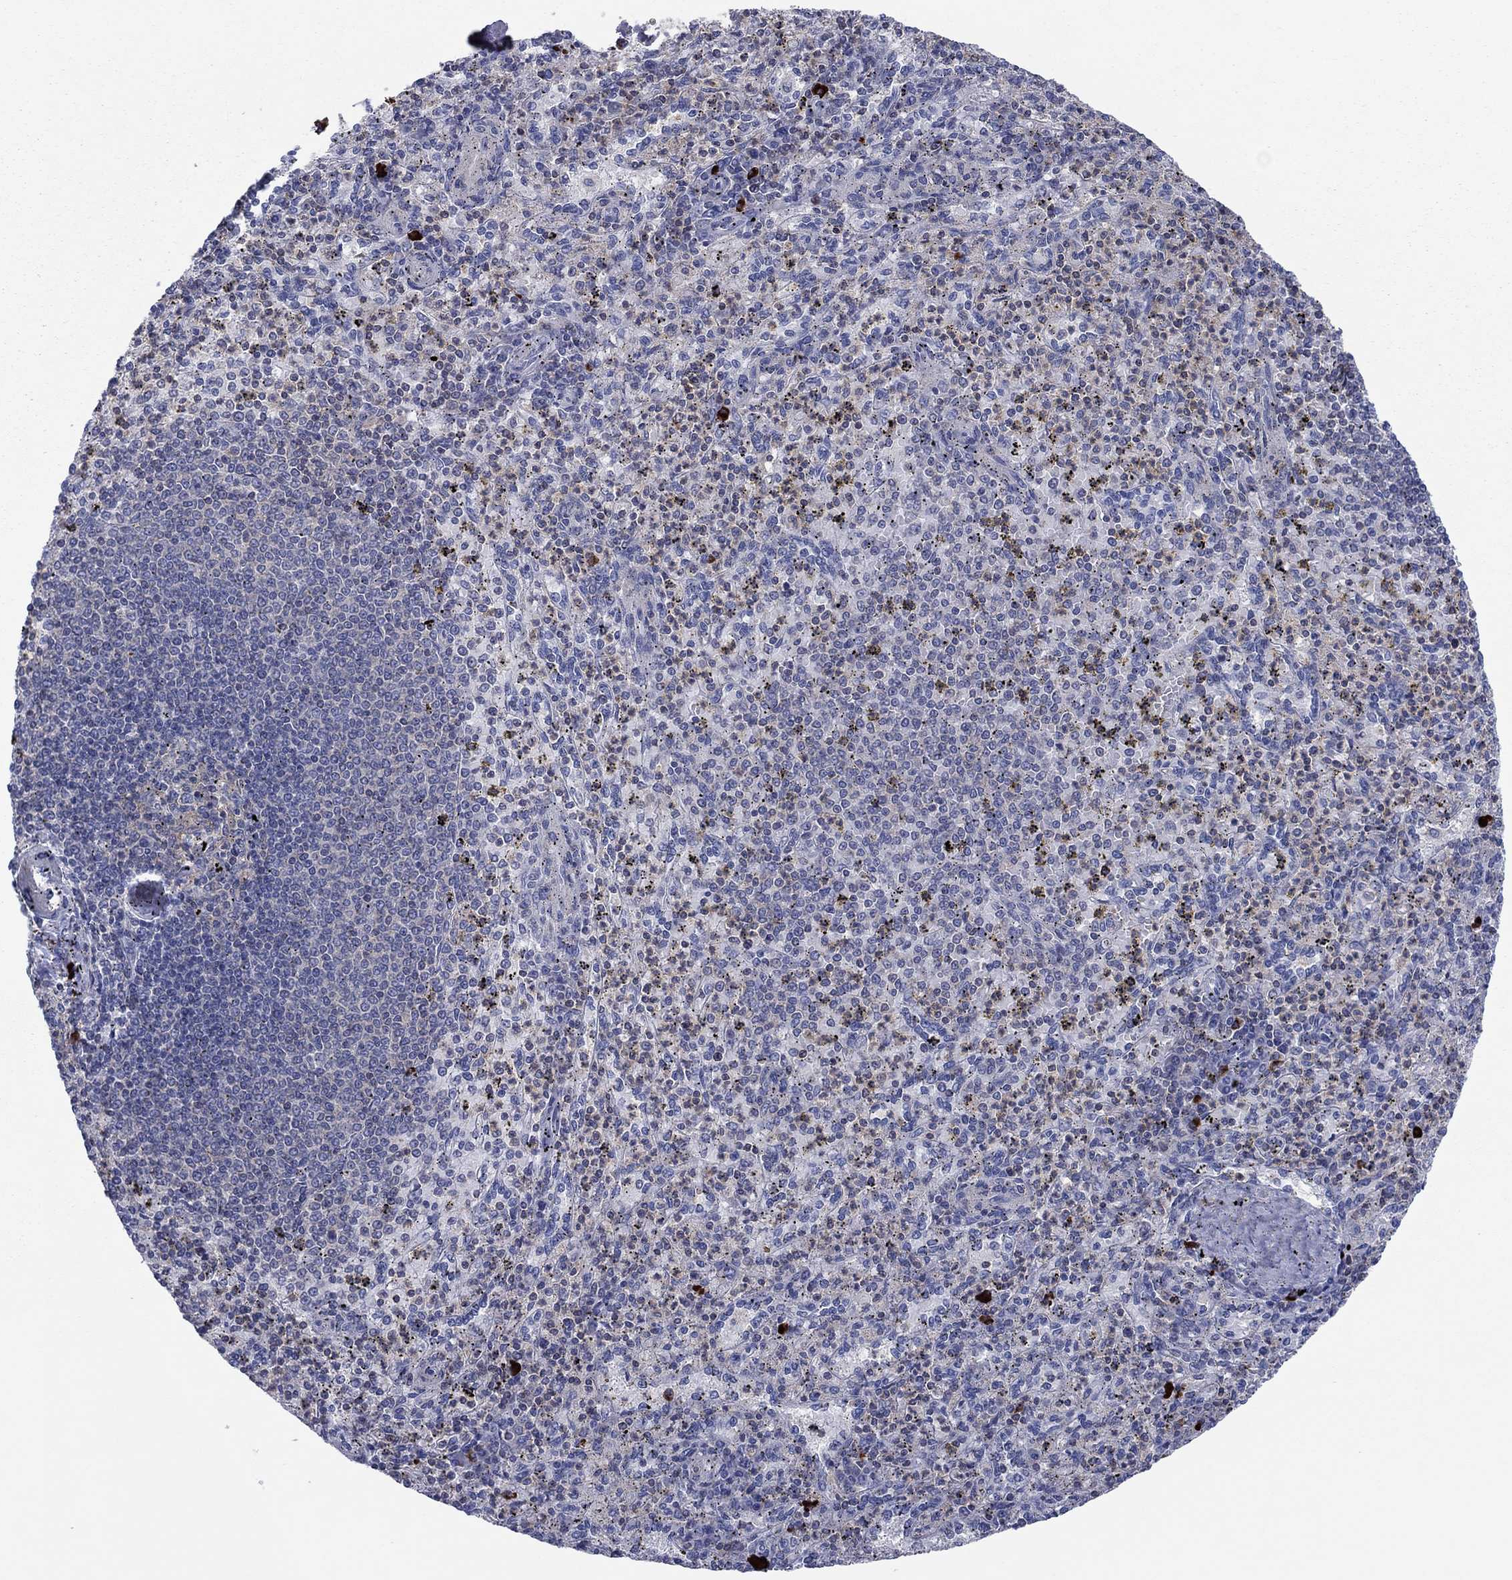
{"staining": {"intensity": "weak", "quantity": "25%-75%", "location": "cytoplasmic/membranous"}, "tissue": "spleen", "cell_type": "Cells in red pulp", "image_type": "normal", "snomed": [{"axis": "morphology", "description": "Normal tissue, NOS"}, {"axis": "topography", "description": "Spleen"}], "caption": "Spleen was stained to show a protein in brown. There is low levels of weak cytoplasmic/membranous staining in approximately 25%-75% of cells in red pulp. (IHC, brightfield microscopy, high magnification).", "gene": "PVR", "patient": {"sex": "male", "age": 60}}